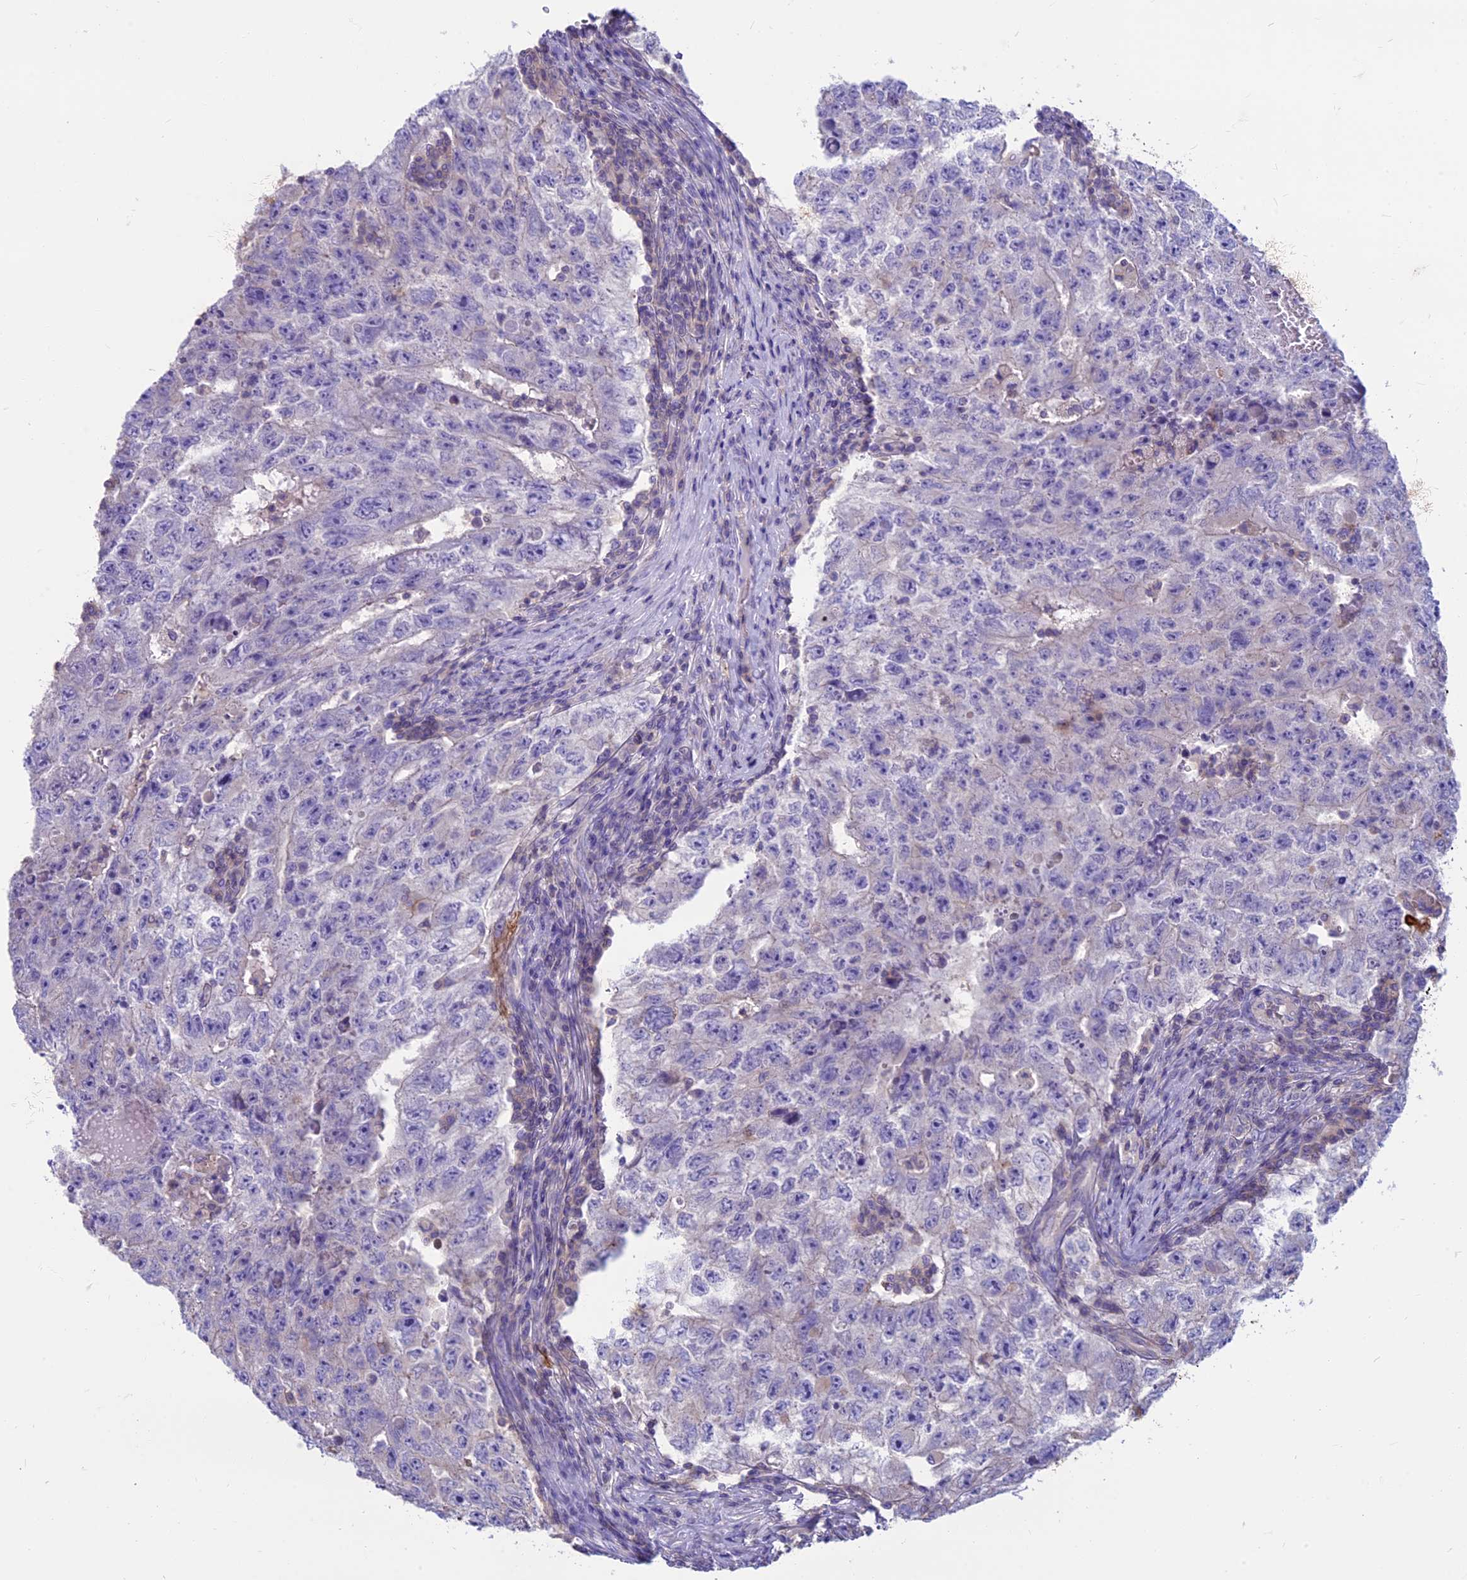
{"staining": {"intensity": "negative", "quantity": "none", "location": "none"}, "tissue": "testis cancer", "cell_type": "Tumor cells", "image_type": "cancer", "snomed": [{"axis": "morphology", "description": "Carcinoma, Embryonal, NOS"}, {"axis": "topography", "description": "Testis"}], "caption": "The immunohistochemistry micrograph has no significant staining in tumor cells of embryonal carcinoma (testis) tissue.", "gene": "CDAN1", "patient": {"sex": "male", "age": 17}}